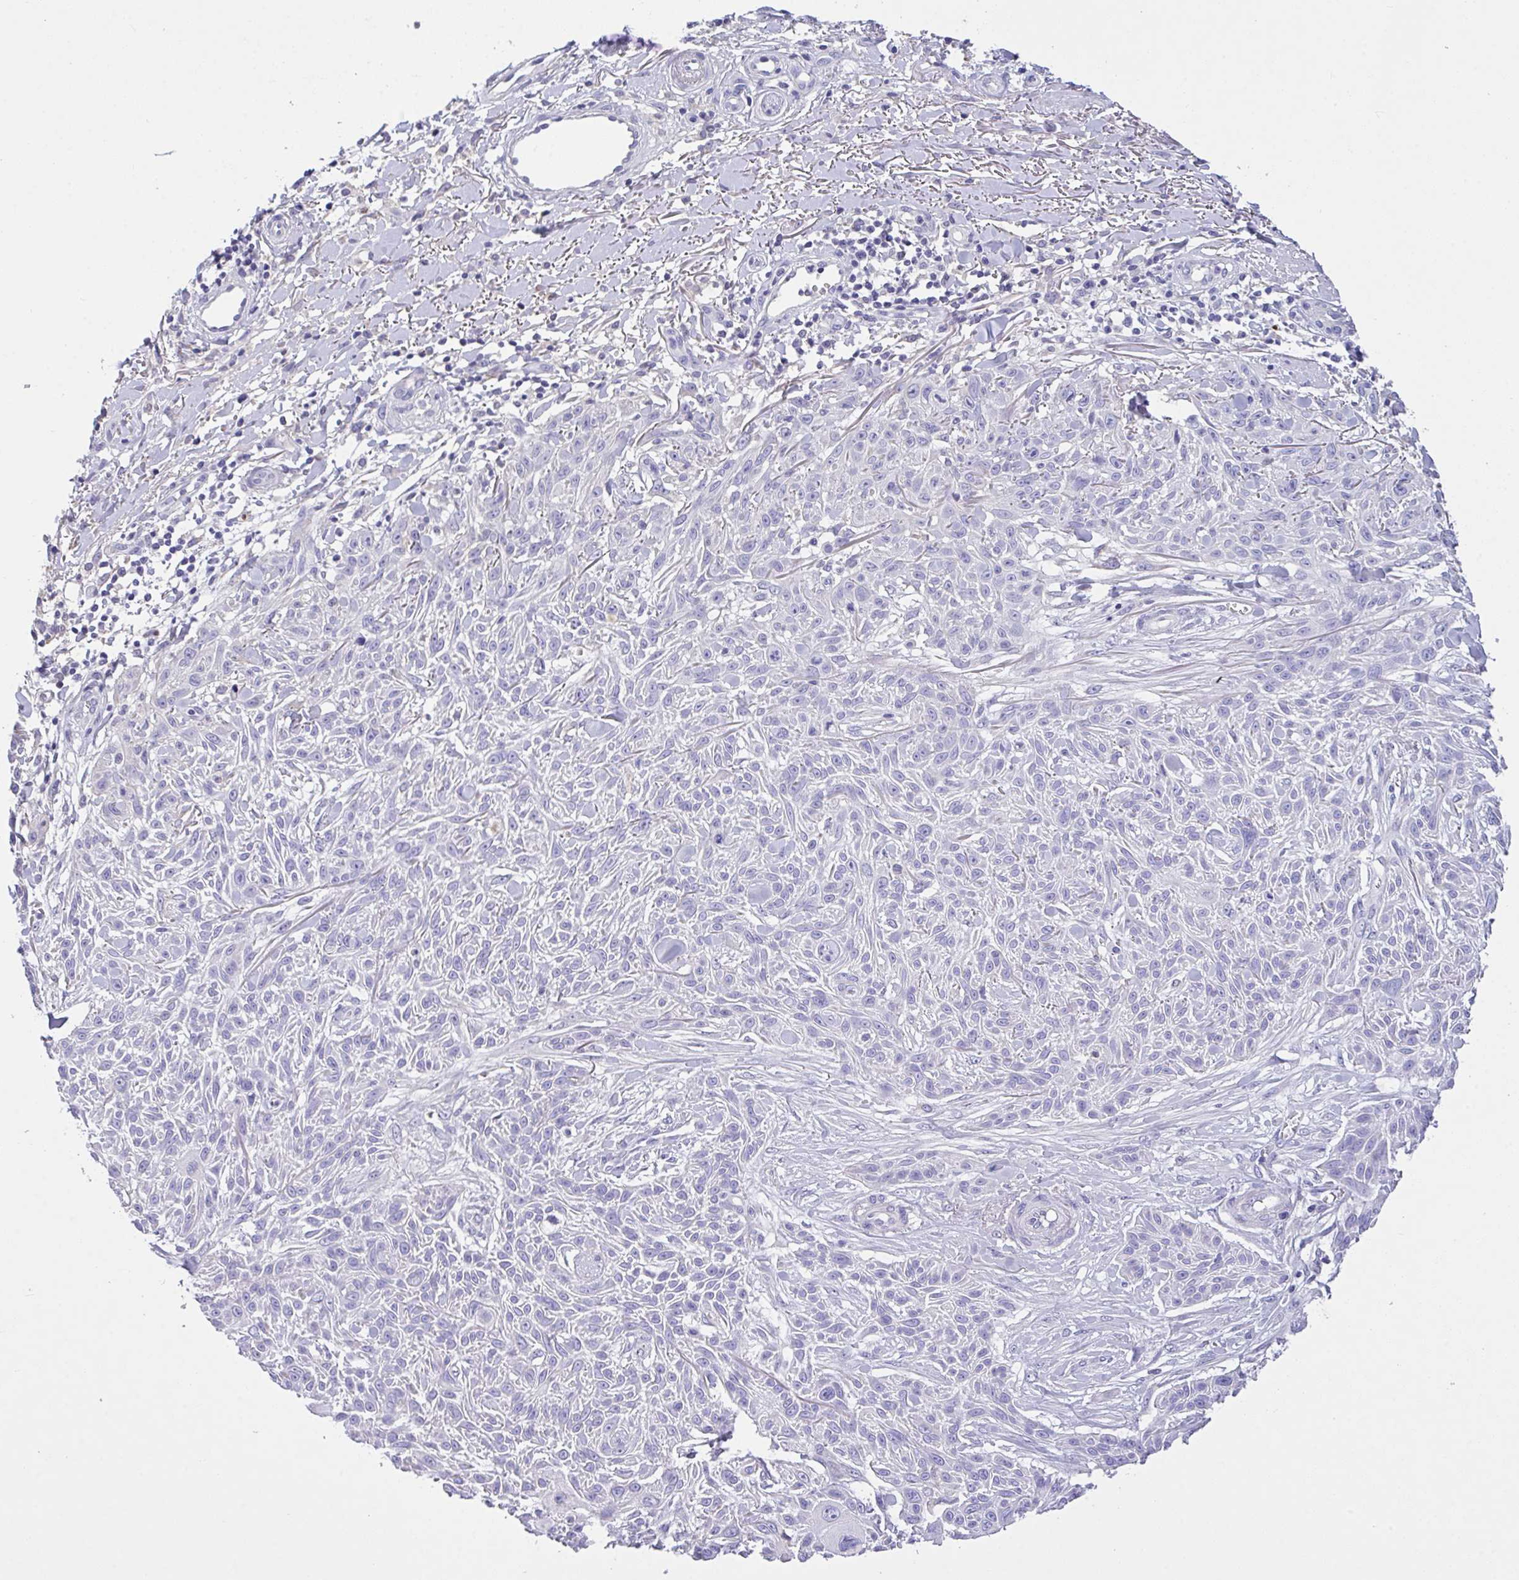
{"staining": {"intensity": "negative", "quantity": "none", "location": "none"}, "tissue": "skin cancer", "cell_type": "Tumor cells", "image_type": "cancer", "snomed": [{"axis": "morphology", "description": "Squamous cell carcinoma, NOS"}, {"axis": "topography", "description": "Skin"}], "caption": "Human skin cancer (squamous cell carcinoma) stained for a protein using immunohistochemistry (IHC) reveals no staining in tumor cells.", "gene": "CA10", "patient": {"sex": "male", "age": 86}}